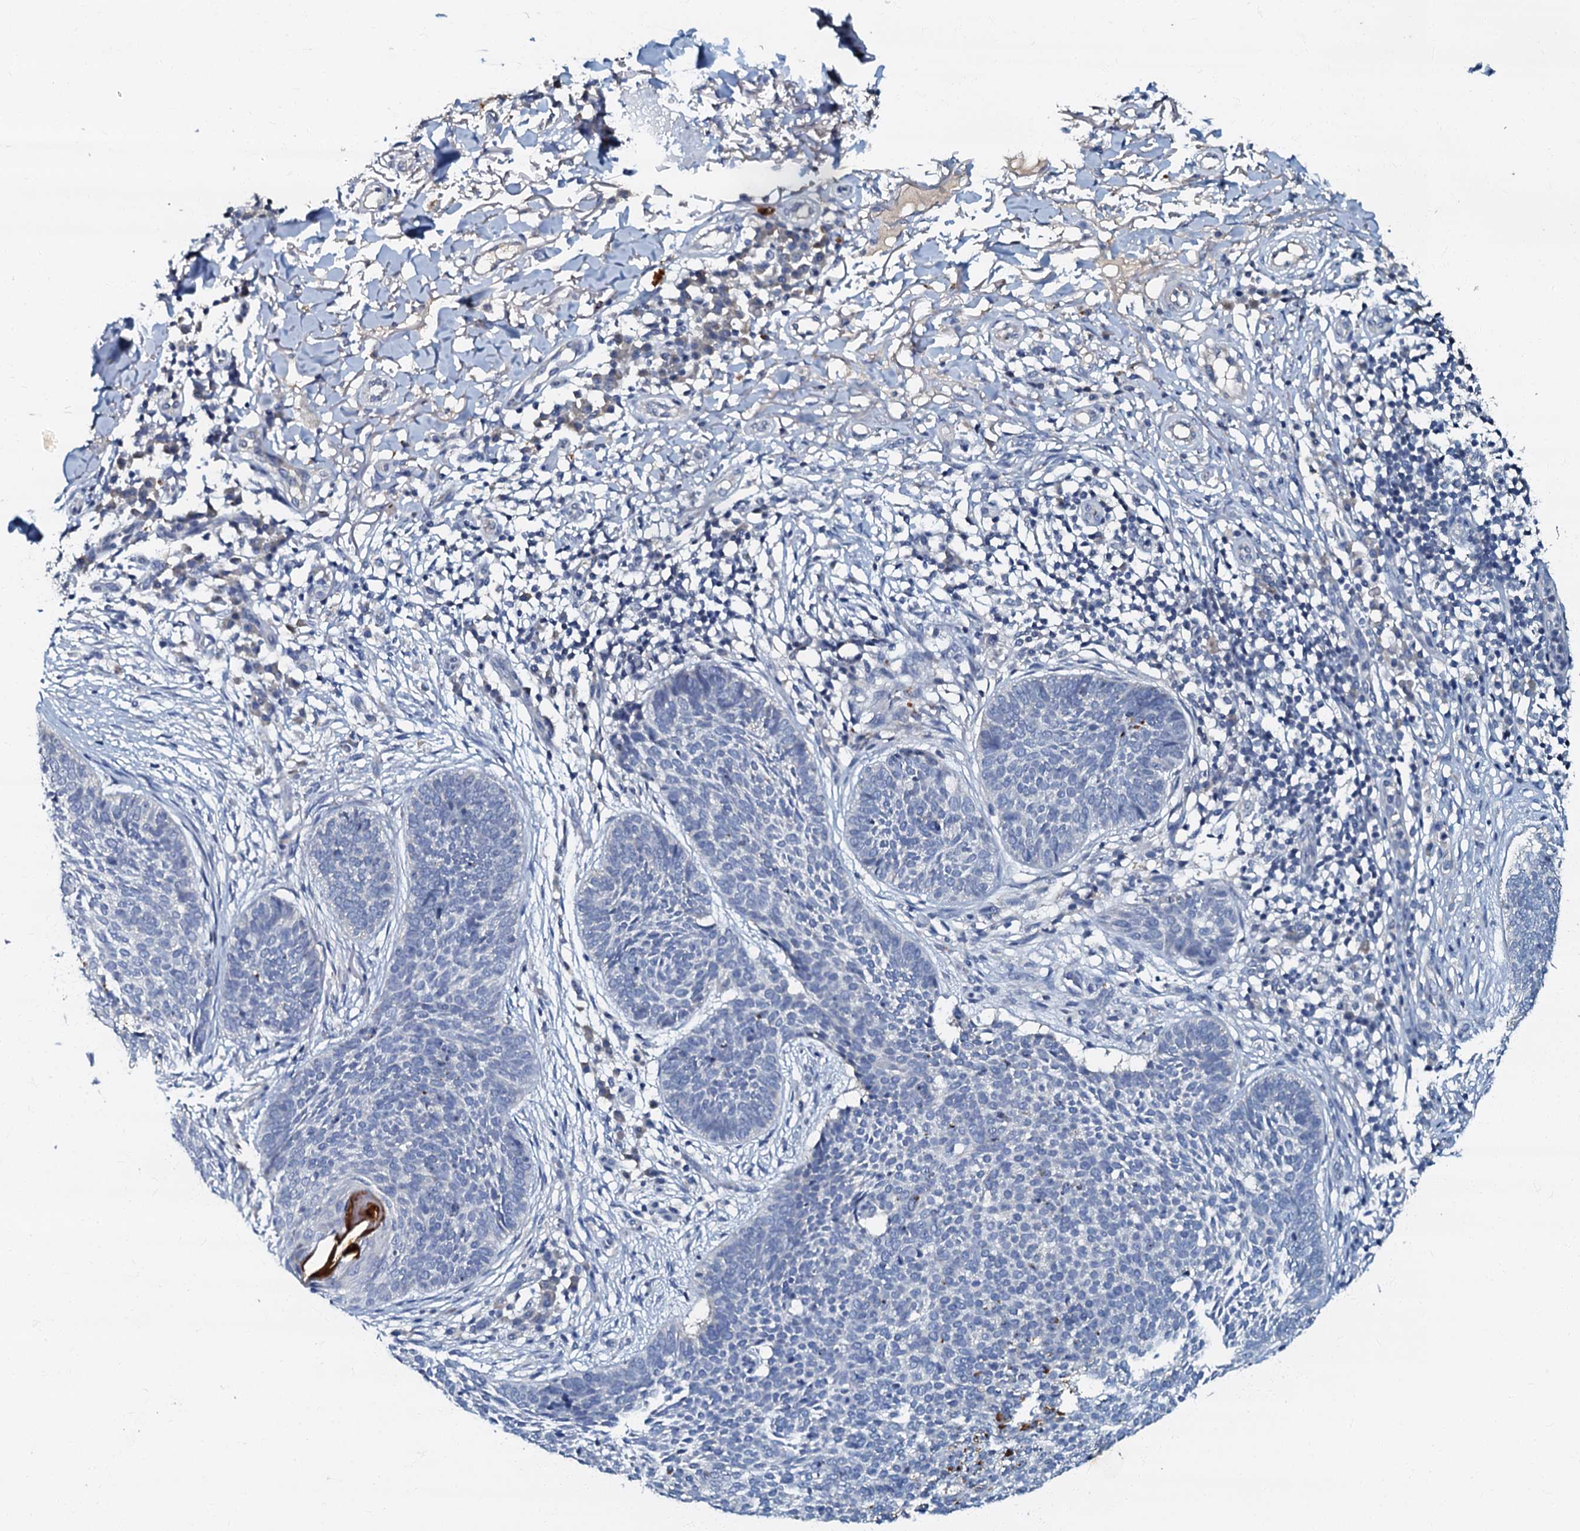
{"staining": {"intensity": "negative", "quantity": "none", "location": "none"}, "tissue": "skin cancer", "cell_type": "Tumor cells", "image_type": "cancer", "snomed": [{"axis": "morphology", "description": "Basal cell carcinoma"}, {"axis": "topography", "description": "Skin"}], "caption": "An IHC image of skin cancer (basal cell carcinoma) is shown. There is no staining in tumor cells of skin cancer (basal cell carcinoma).", "gene": "OLAH", "patient": {"sex": "female", "age": 64}}